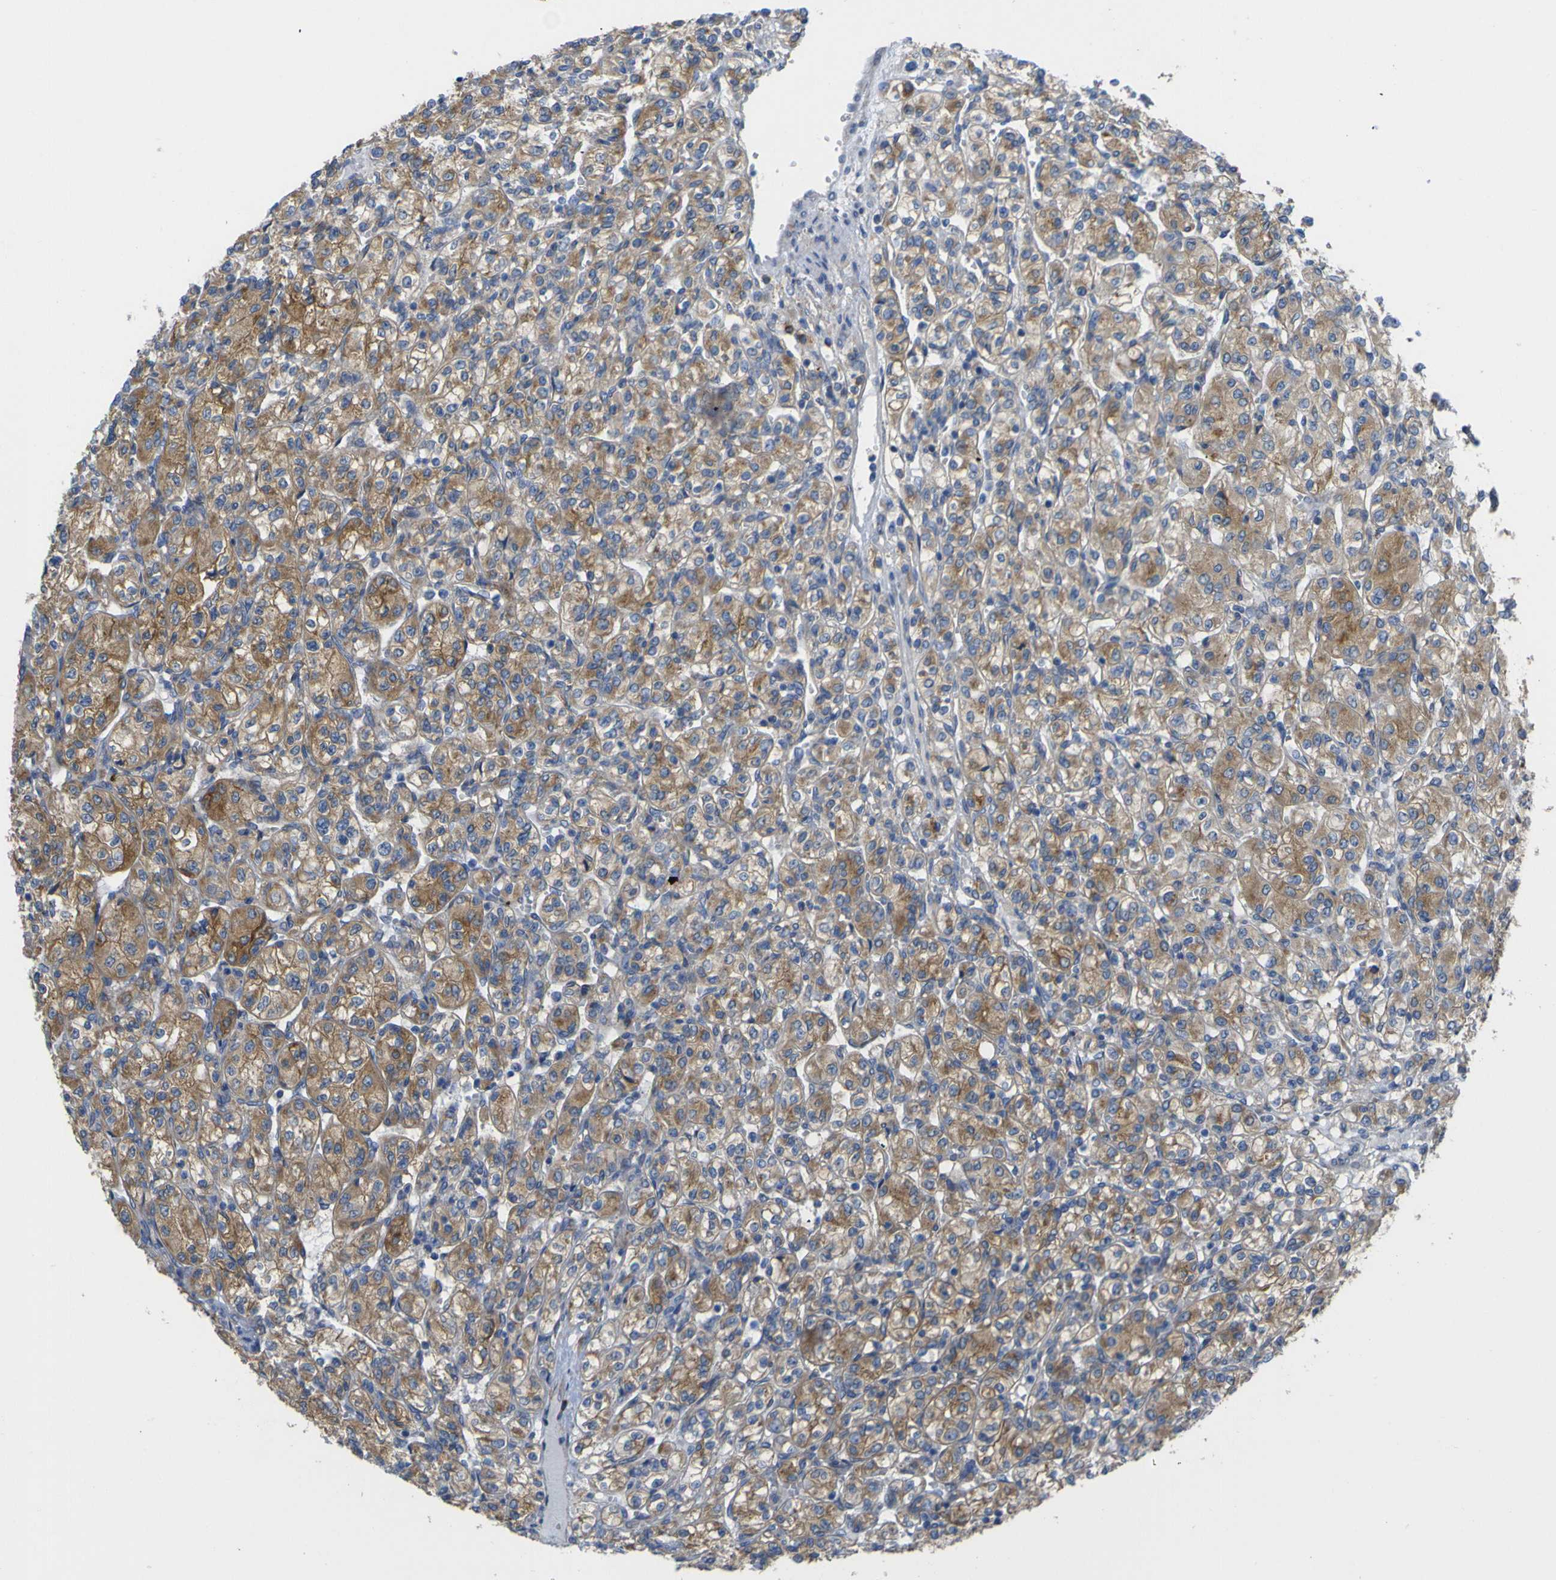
{"staining": {"intensity": "moderate", "quantity": ">75%", "location": "cytoplasmic/membranous"}, "tissue": "renal cancer", "cell_type": "Tumor cells", "image_type": "cancer", "snomed": [{"axis": "morphology", "description": "Adenocarcinoma, NOS"}, {"axis": "topography", "description": "Kidney"}], "caption": "Moderate cytoplasmic/membranous positivity is seen in approximately >75% of tumor cells in renal adenocarcinoma.", "gene": "SYPL1", "patient": {"sex": "male", "age": 77}}